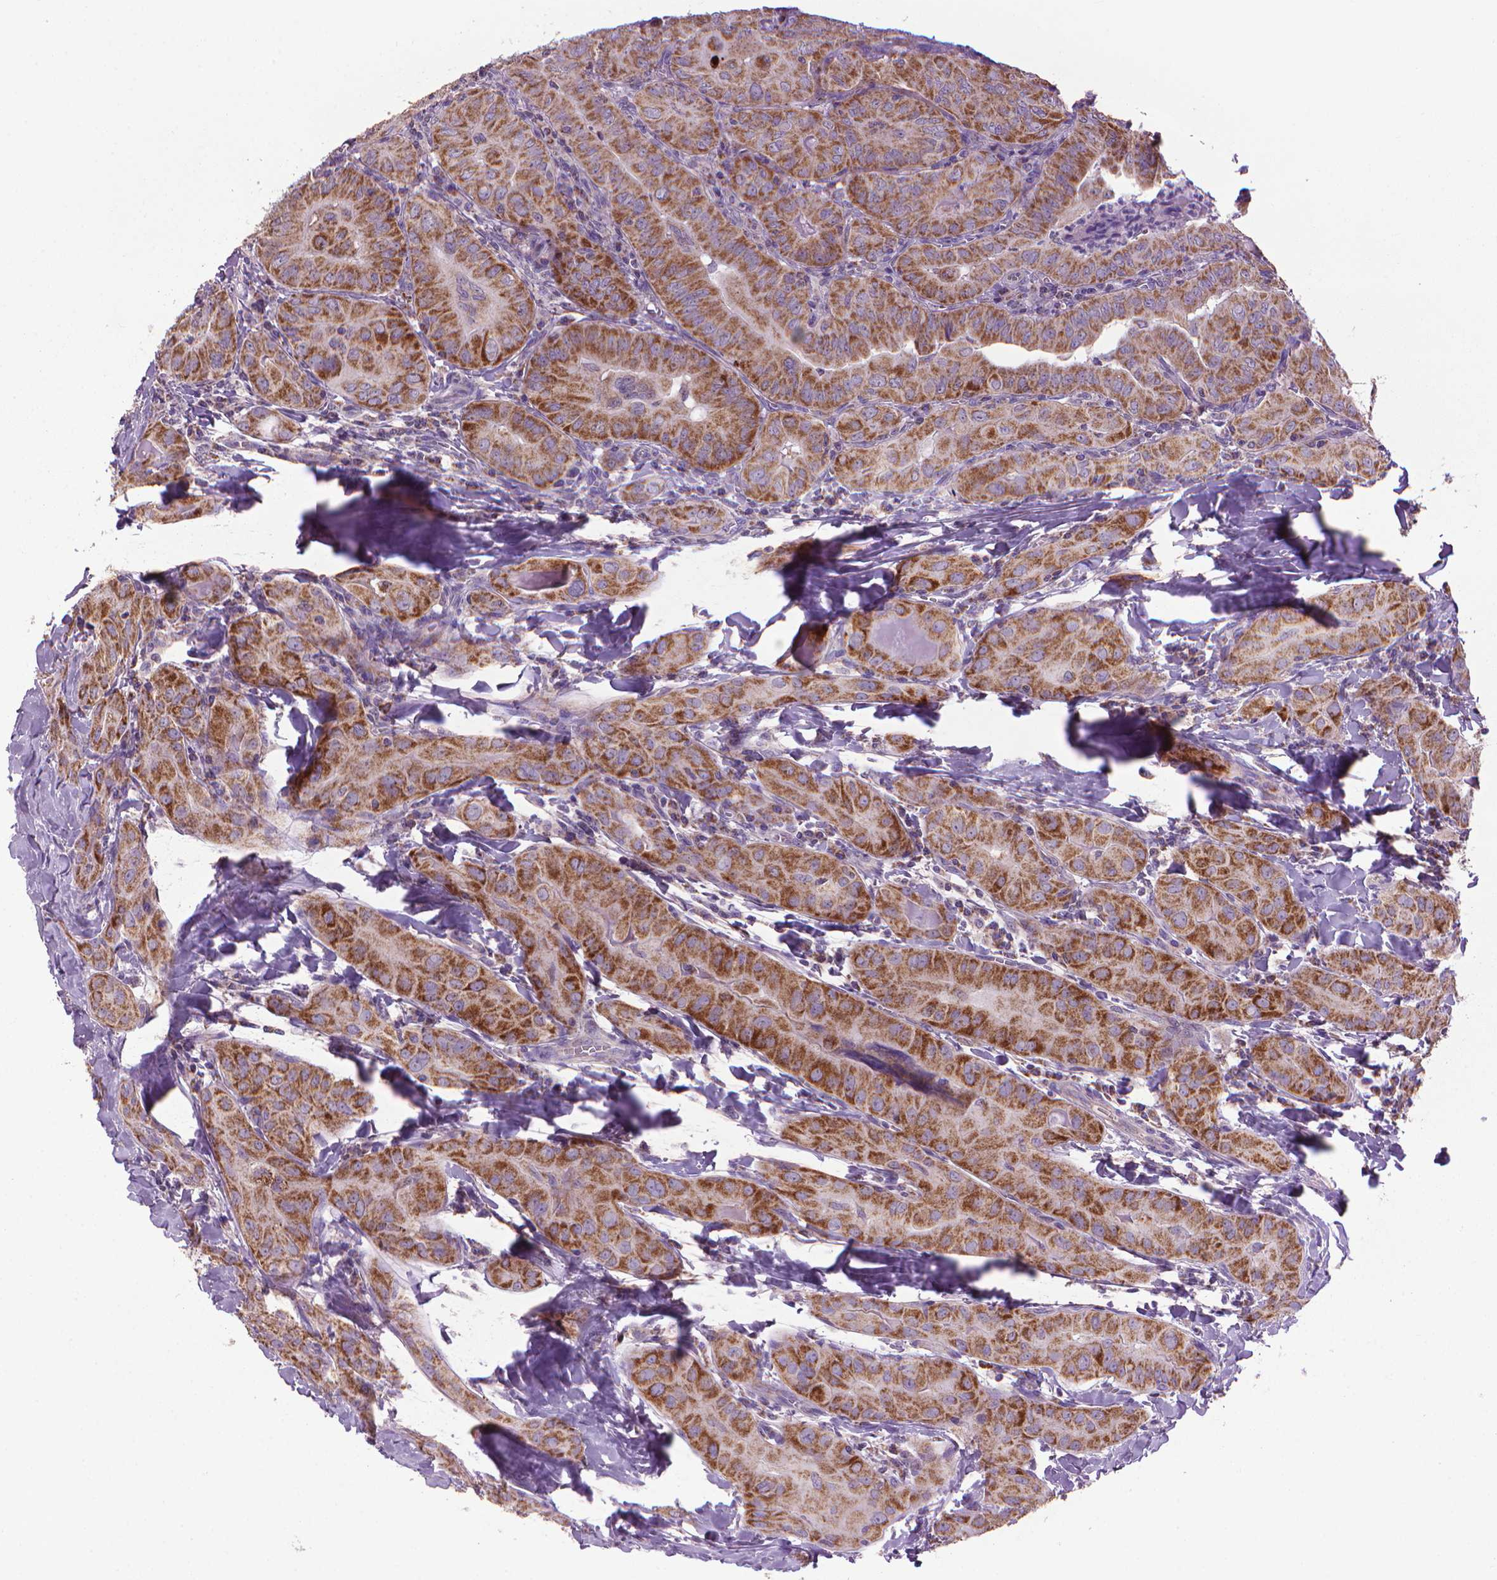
{"staining": {"intensity": "strong", "quantity": ">75%", "location": "cytoplasmic/membranous"}, "tissue": "thyroid cancer", "cell_type": "Tumor cells", "image_type": "cancer", "snomed": [{"axis": "morphology", "description": "Papillary adenocarcinoma, NOS"}, {"axis": "topography", "description": "Thyroid gland"}], "caption": "A high-resolution photomicrograph shows IHC staining of thyroid cancer, which shows strong cytoplasmic/membranous staining in about >75% of tumor cells.", "gene": "VDAC1", "patient": {"sex": "female", "age": 37}}